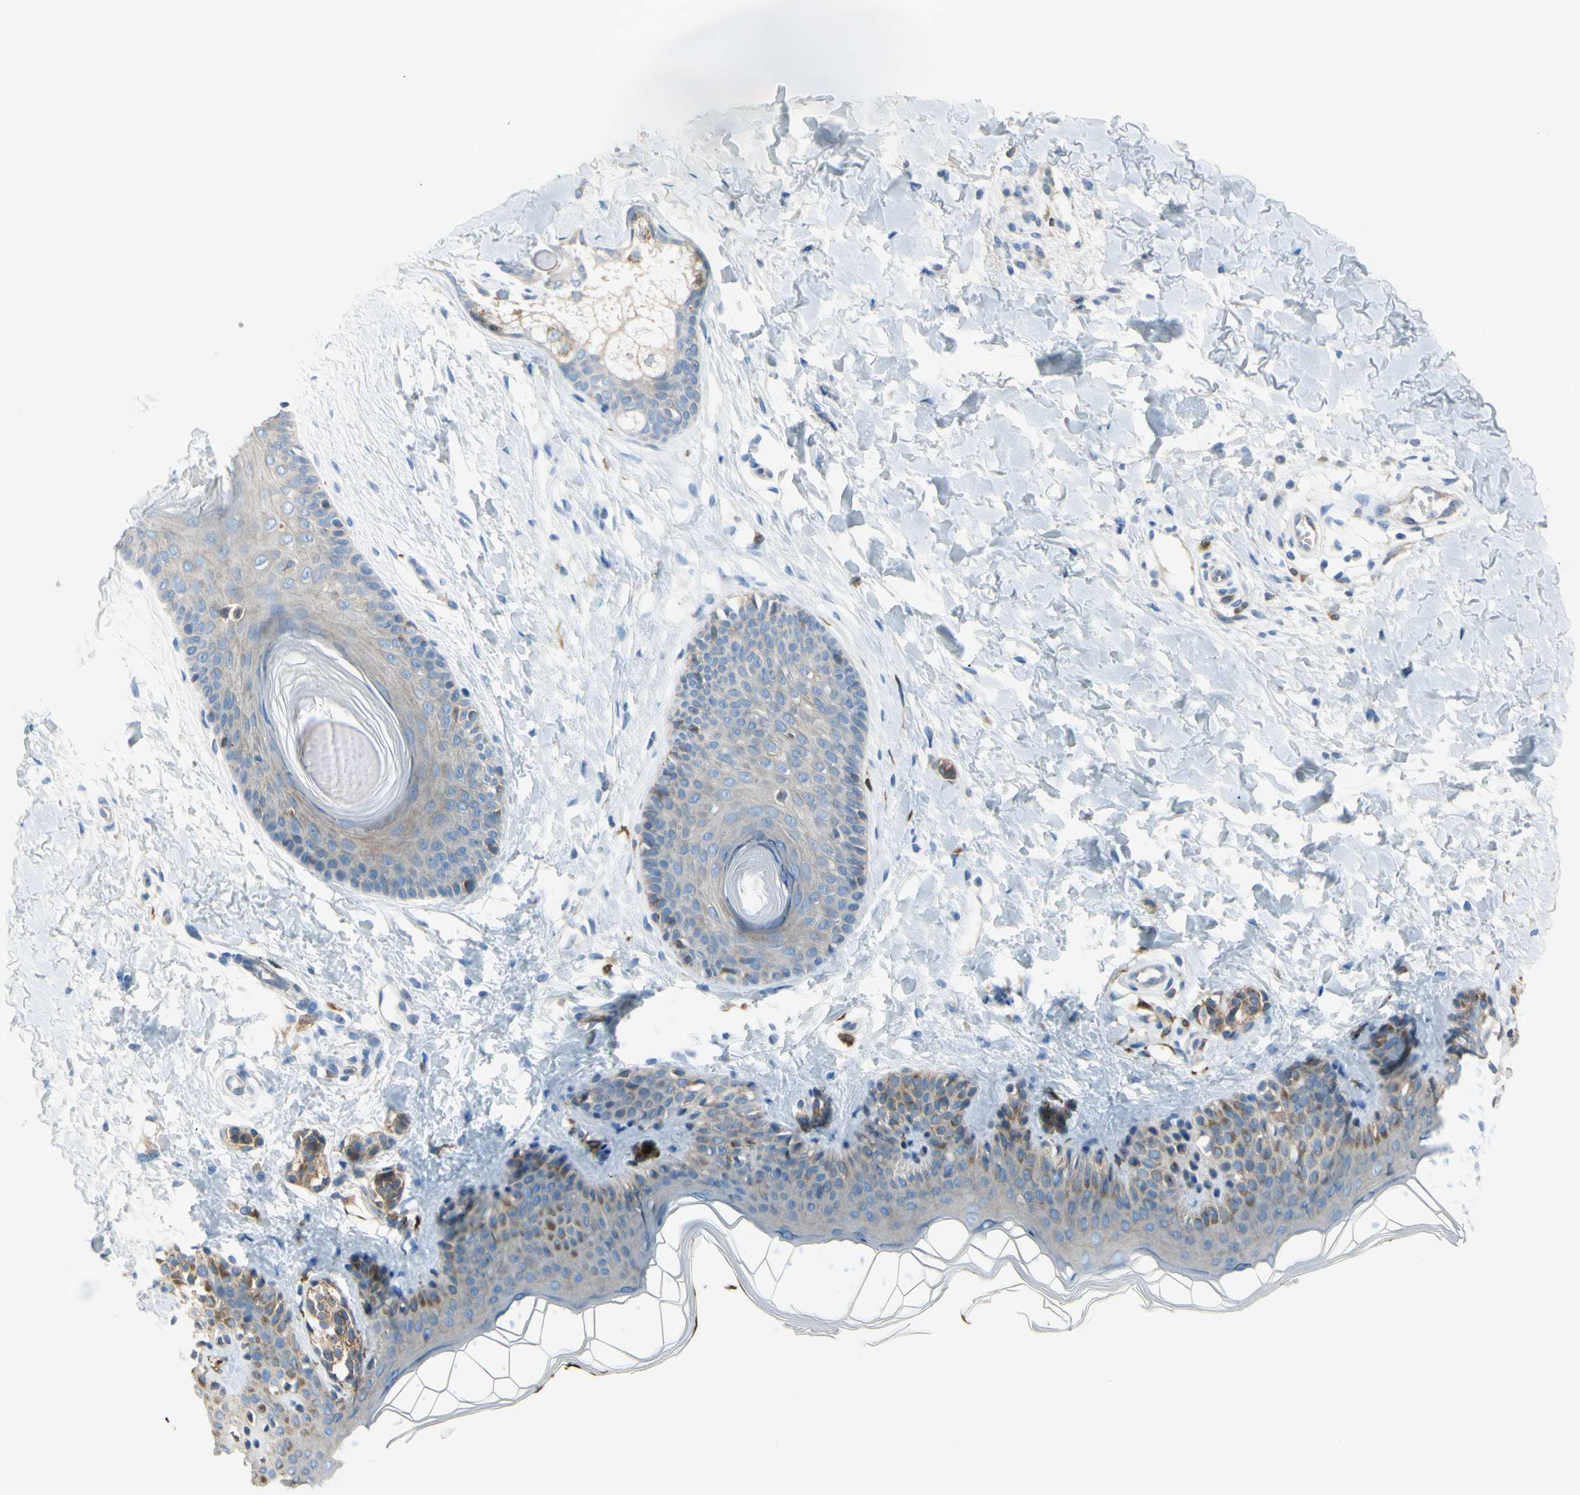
{"staining": {"intensity": "negative", "quantity": "none", "location": "none"}, "tissue": "skin", "cell_type": "Fibroblasts", "image_type": "normal", "snomed": [{"axis": "morphology", "description": "Normal tissue, NOS"}, {"axis": "topography", "description": "Skin"}], "caption": "An immunohistochemistry photomicrograph of benign skin is shown. There is no staining in fibroblasts of skin. (DAB (3,3'-diaminobenzidine) immunohistochemistry, high magnification).", "gene": "FRMD4B", "patient": {"sex": "male", "age": 16}}